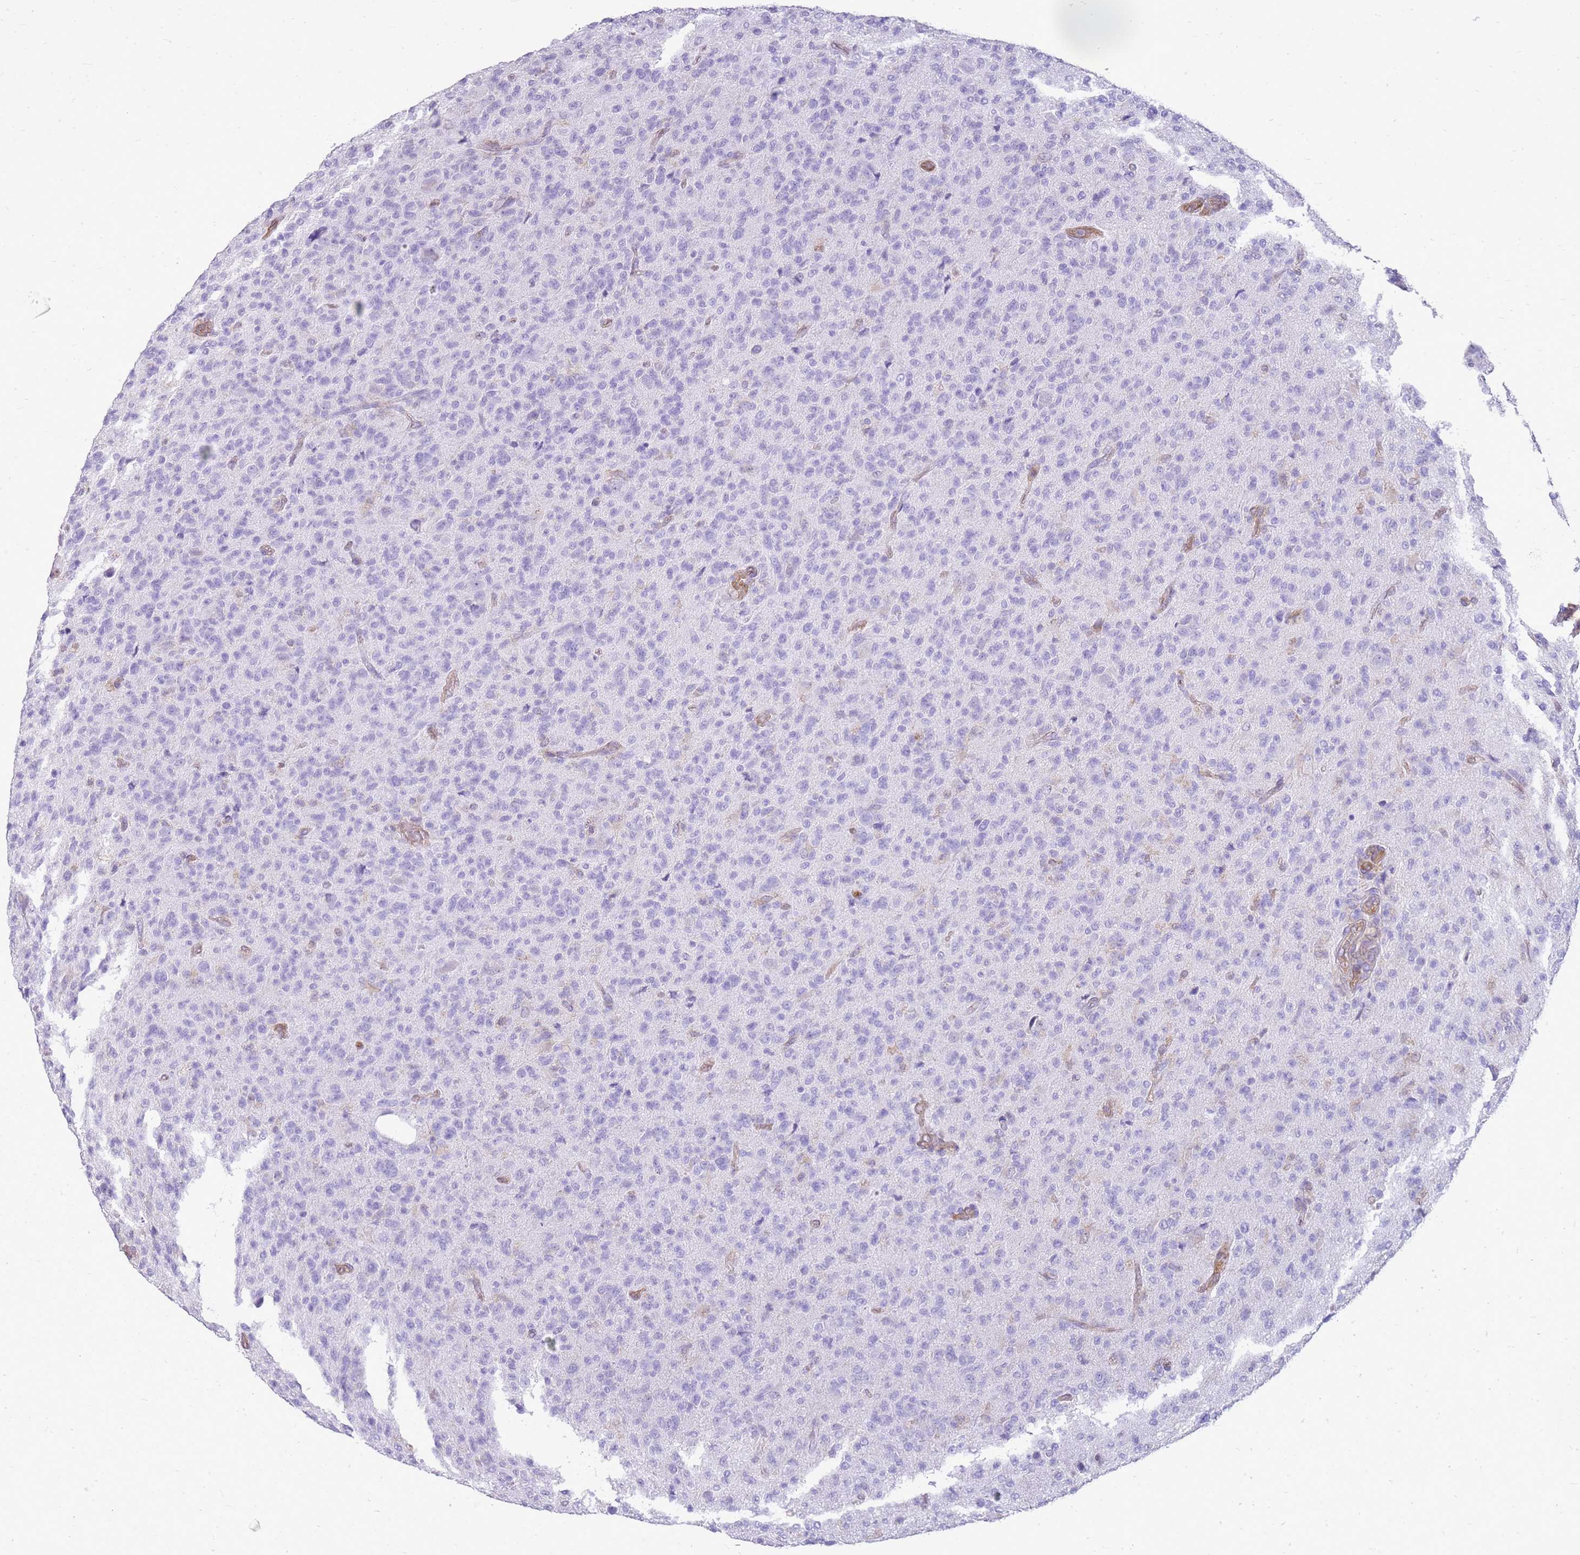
{"staining": {"intensity": "negative", "quantity": "none", "location": "none"}, "tissue": "glioma", "cell_type": "Tumor cells", "image_type": "cancer", "snomed": [{"axis": "morphology", "description": "Glioma, malignant, High grade"}, {"axis": "topography", "description": "Brain"}], "caption": "Glioma was stained to show a protein in brown. There is no significant positivity in tumor cells.", "gene": "SULT1E1", "patient": {"sex": "female", "age": 57}}